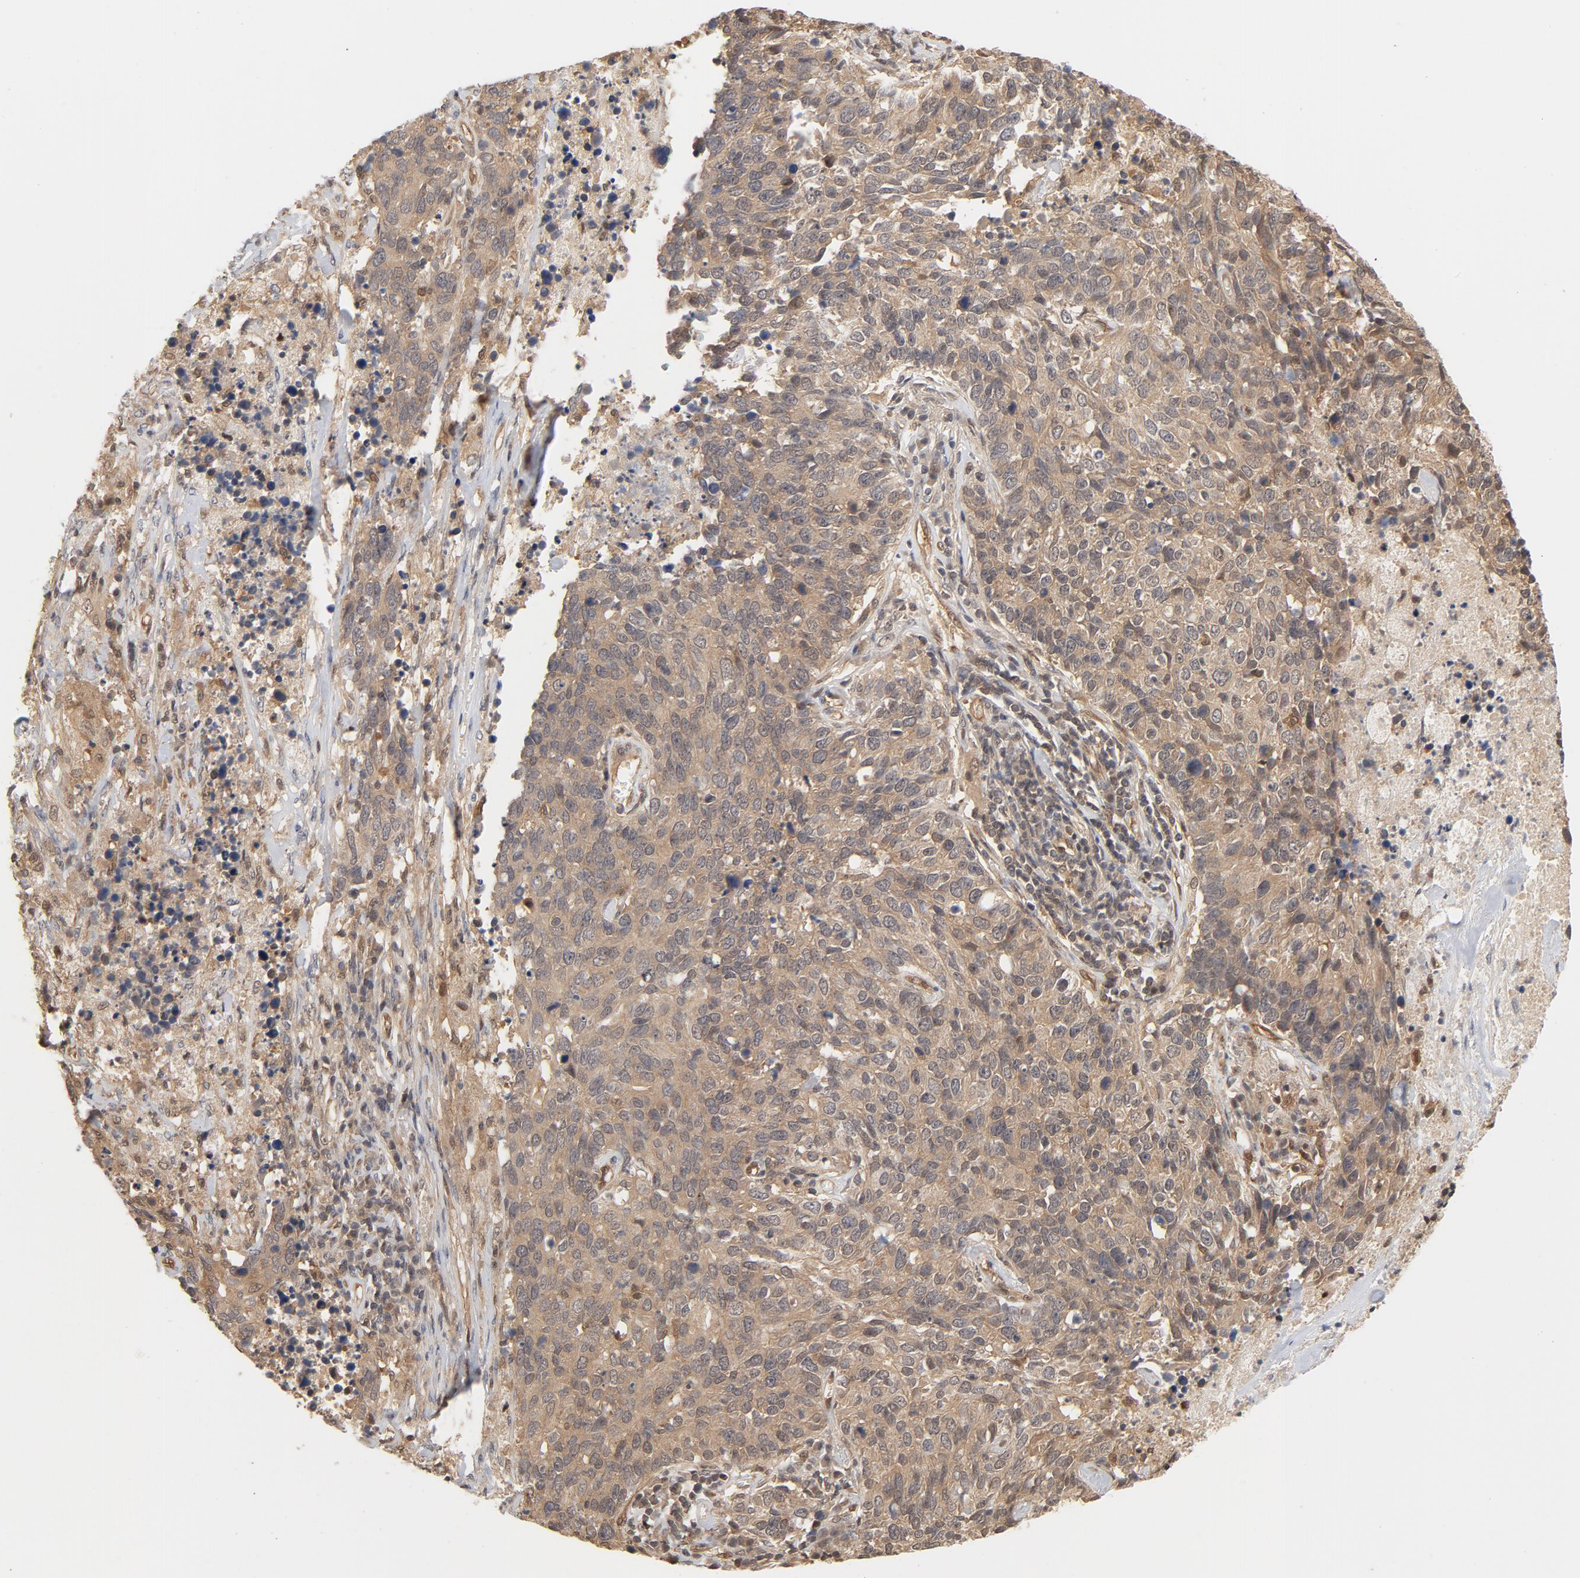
{"staining": {"intensity": "moderate", "quantity": ">75%", "location": "cytoplasmic/membranous"}, "tissue": "lung cancer", "cell_type": "Tumor cells", "image_type": "cancer", "snomed": [{"axis": "morphology", "description": "Neoplasm, malignant, NOS"}, {"axis": "topography", "description": "Lung"}], "caption": "Lung neoplasm (malignant) stained for a protein (brown) shows moderate cytoplasmic/membranous positive expression in about >75% of tumor cells.", "gene": "CDC37", "patient": {"sex": "female", "age": 76}}